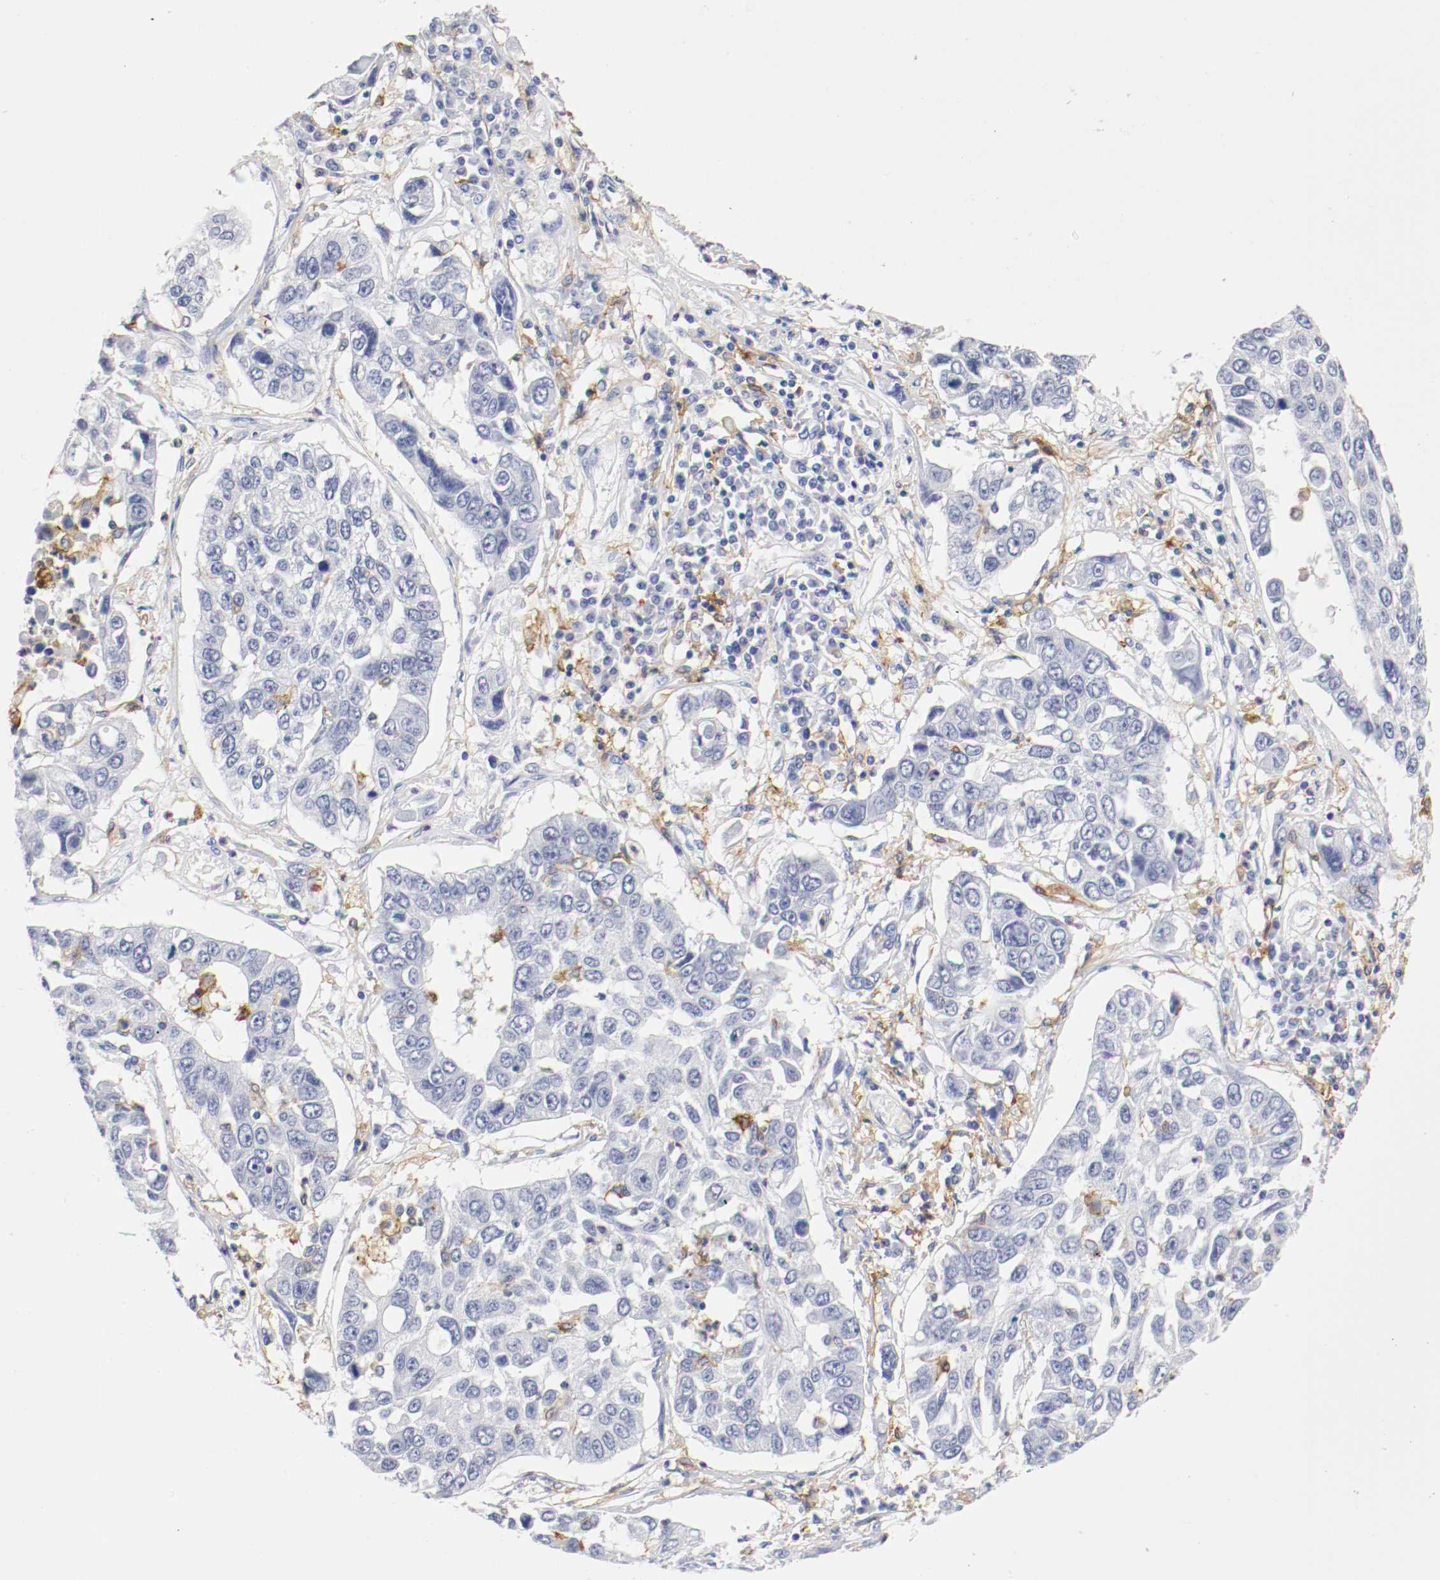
{"staining": {"intensity": "negative", "quantity": "none", "location": "none"}, "tissue": "lung cancer", "cell_type": "Tumor cells", "image_type": "cancer", "snomed": [{"axis": "morphology", "description": "Squamous cell carcinoma, NOS"}, {"axis": "topography", "description": "Lung"}], "caption": "Tumor cells show no significant staining in squamous cell carcinoma (lung).", "gene": "ITGAX", "patient": {"sex": "male", "age": 71}}